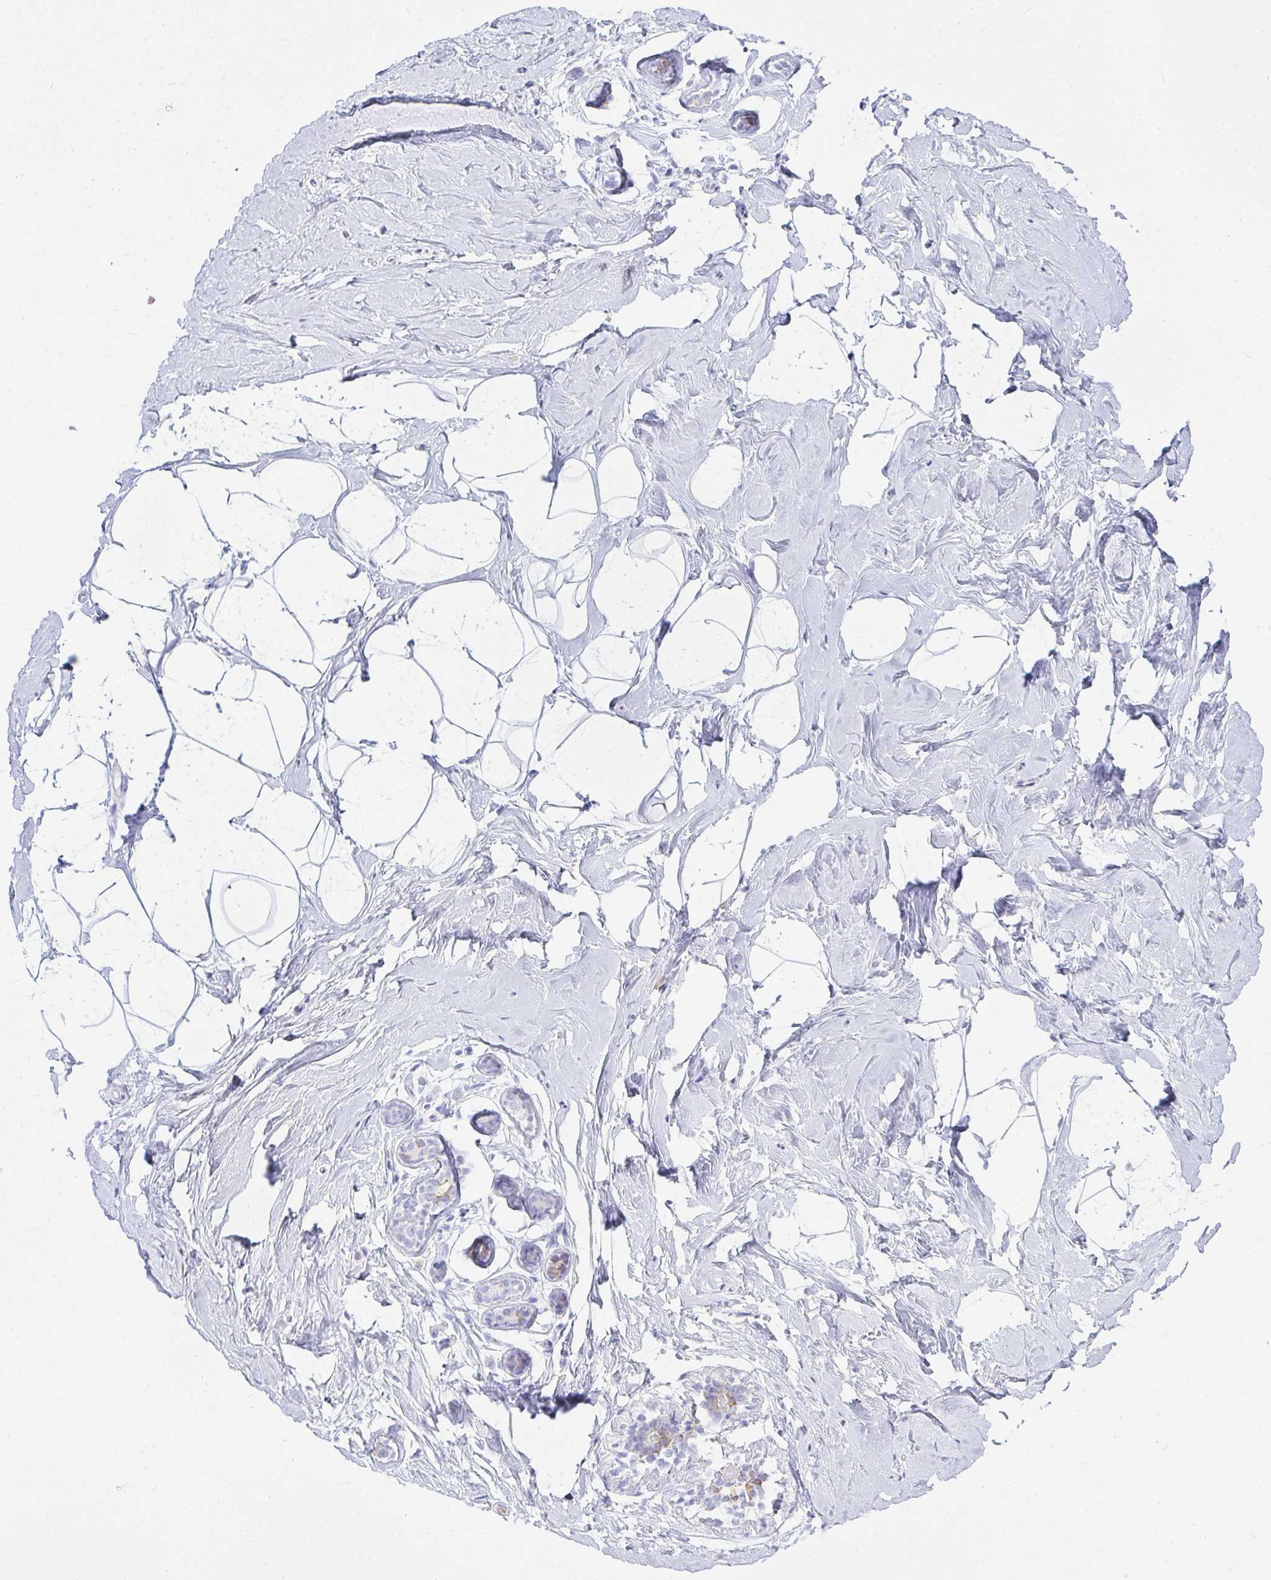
{"staining": {"intensity": "negative", "quantity": "none", "location": "none"}, "tissue": "breast", "cell_type": "Adipocytes", "image_type": "normal", "snomed": [{"axis": "morphology", "description": "Normal tissue, NOS"}, {"axis": "topography", "description": "Breast"}], "caption": "IHC micrograph of unremarkable breast: human breast stained with DAB displays no significant protein staining in adipocytes. (DAB (3,3'-diaminobenzidine) immunohistochemistry with hematoxylin counter stain).", "gene": "OR5J2", "patient": {"sex": "female", "age": 32}}